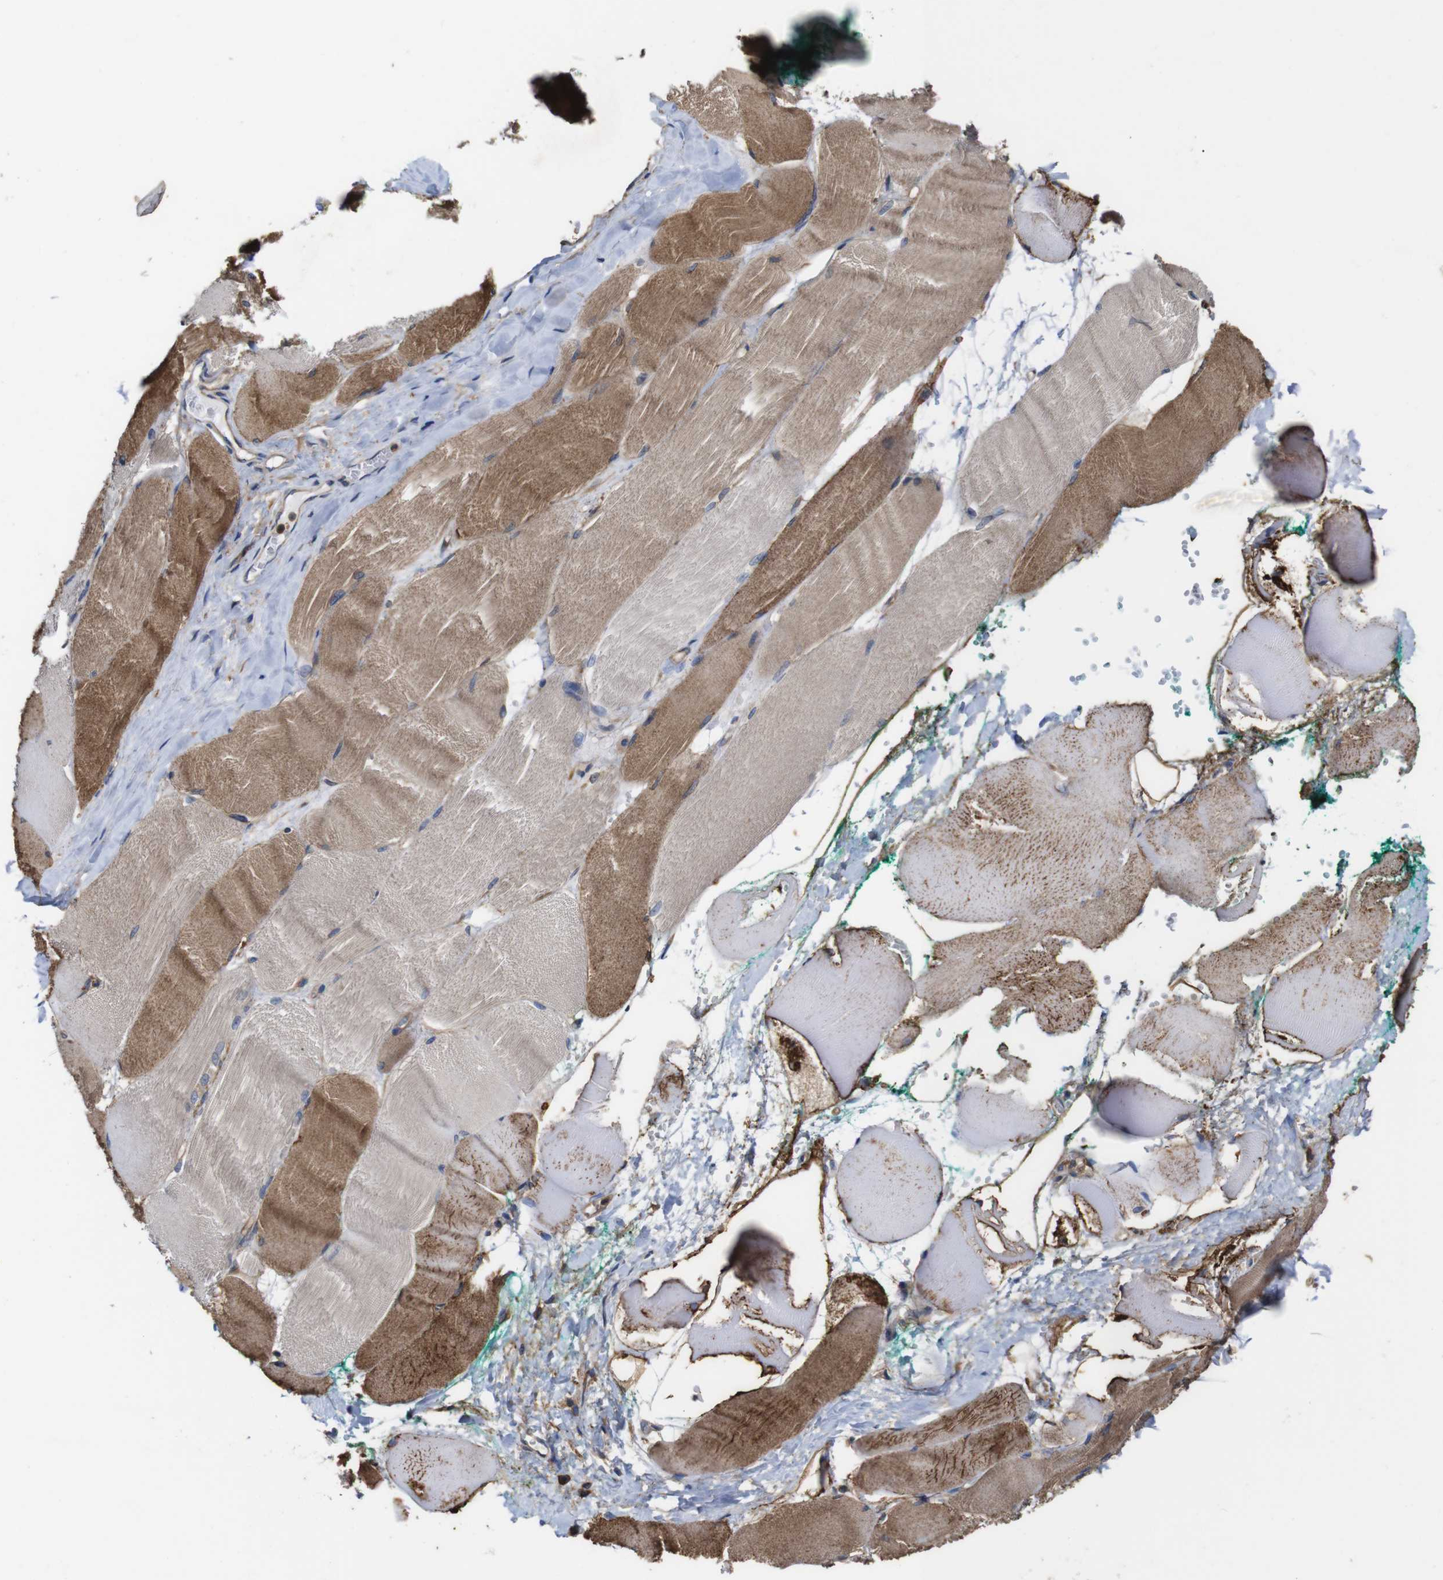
{"staining": {"intensity": "moderate", "quantity": "25%-75%", "location": "cytoplasmic/membranous"}, "tissue": "skeletal muscle", "cell_type": "Myocytes", "image_type": "normal", "snomed": [{"axis": "morphology", "description": "Normal tissue, NOS"}, {"axis": "morphology", "description": "Squamous cell carcinoma, NOS"}, {"axis": "topography", "description": "Skeletal muscle"}], "caption": "Immunohistochemistry (IHC) of normal human skeletal muscle shows medium levels of moderate cytoplasmic/membranous staining in approximately 25%-75% of myocytes.", "gene": "PI4KA", "patient": {"sex": "male", "age": 51}}